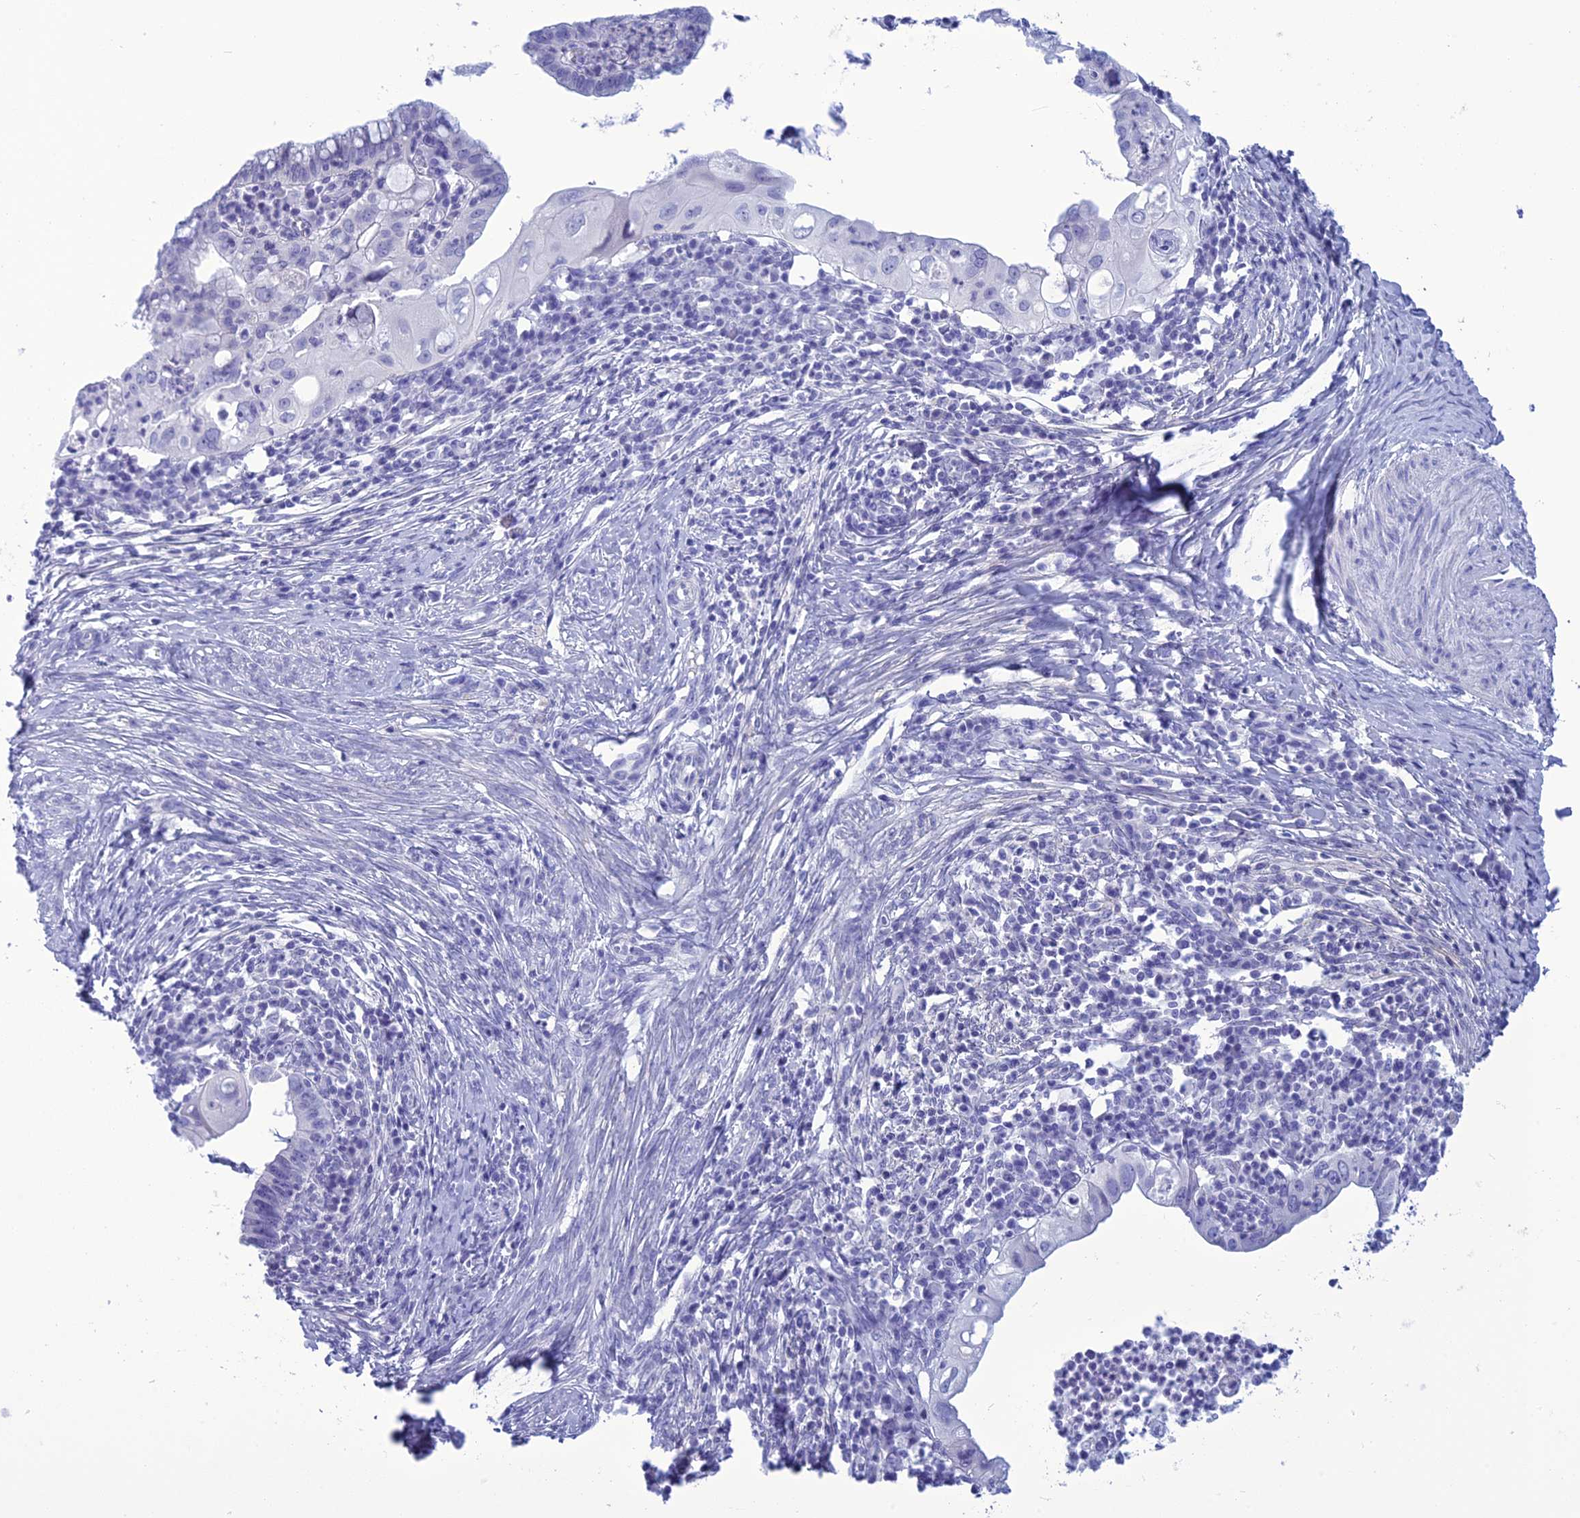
{"staining": {"intensity": "negative", "quantity": "none", "location": "none"}, "tissue": "cervical cancer", "cell_type": "Tumor cells", "image_type": "cancer", "snomed": [{"axis": "morphology", "description": "Adenocarcinoma, NOS"}, {"axis": "topography", "description": "Cervix"}], "caption": "Immunohistochemistry micrograph of human cervical cancer (adenocarcinoma) stained for a protein (brown), which displays no expression in tumor cells.", "gene": "BBS2", "patient": {"sex": "female", "age": 36}}